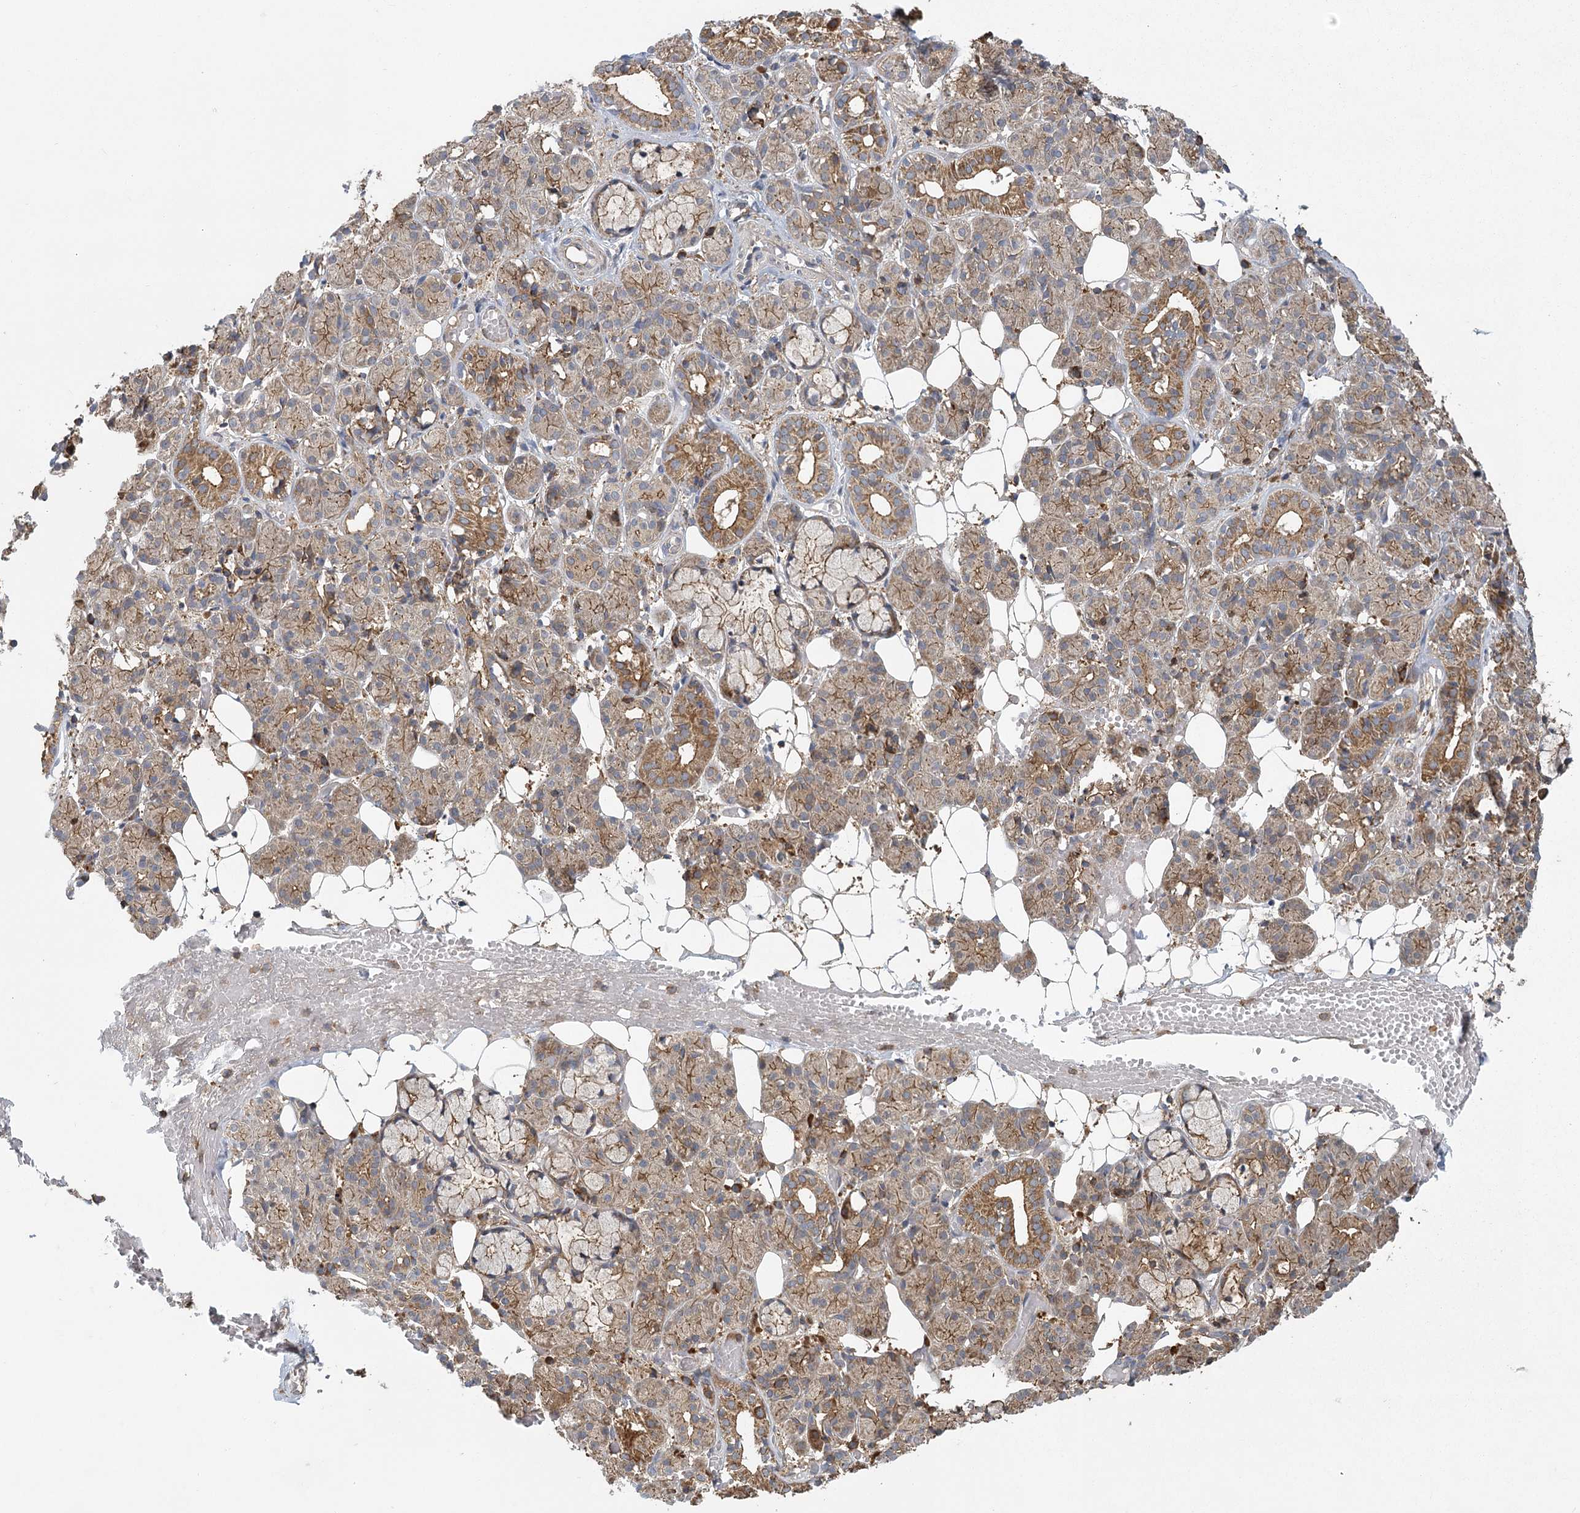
{"staining": {"intensity": "moderate", "quantity": "25%-75%", "location": "cytoplasmic/membranous"}, "tissue": "salivary gland", "cell_type": "Glandular cells", "image_type": "normal", "snomed": [{"axis": "morphology", "description": "Normal tissue, NOS"}, {"axis": "topography", "description": "Salivary gland"}], "caption": "Human salivary gland stained for a protein (brown) displays moderate cytoplasmic/membranous positive staining in approximately 25%-75% of glandular cells.", "gene": "PLEKHA7", "patient": {"sex": "male", "age": 63}}